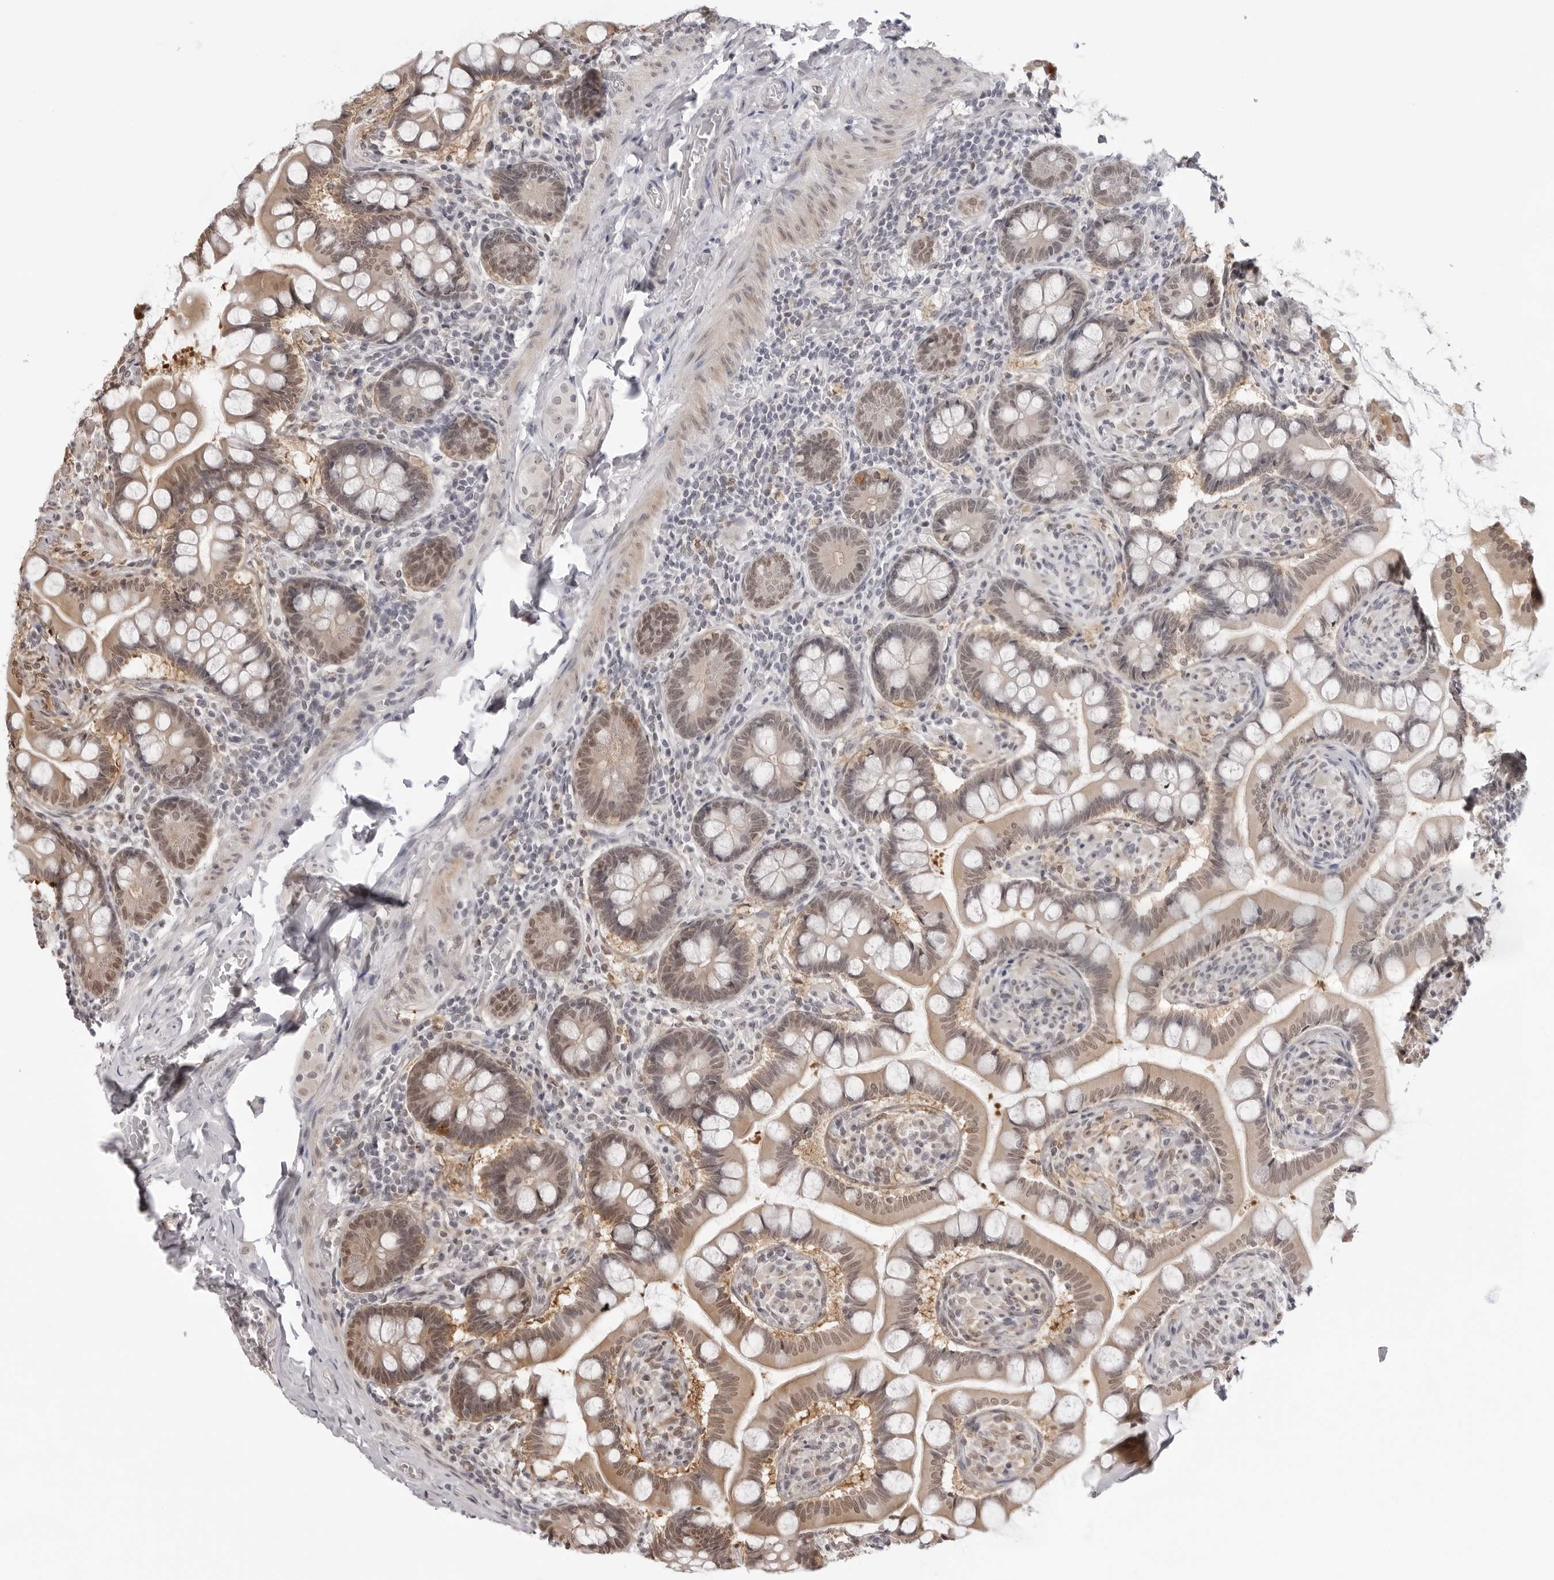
{"staining": {"intensity": "weak", "quantity": "25%-75%", "location": "cytoplasmic/membranous,nuclear"}, "tissue": "small intestine", "cell_type": "Glandular cells", "image_type": "normal", "snomed": [{"axis": "morphology", "description": "Normal tissue, NOS"}, {"axis": "topography", "description": "Small intestine"}], "caption": "Small intestine stained with immunohistochemistry shows weak cytoplasmic/membranous,nuclear positivity in about 25%-75% of glandular cells.", "gene": "SRGAP2", "patient": {"sex": "male", "age": 41}}